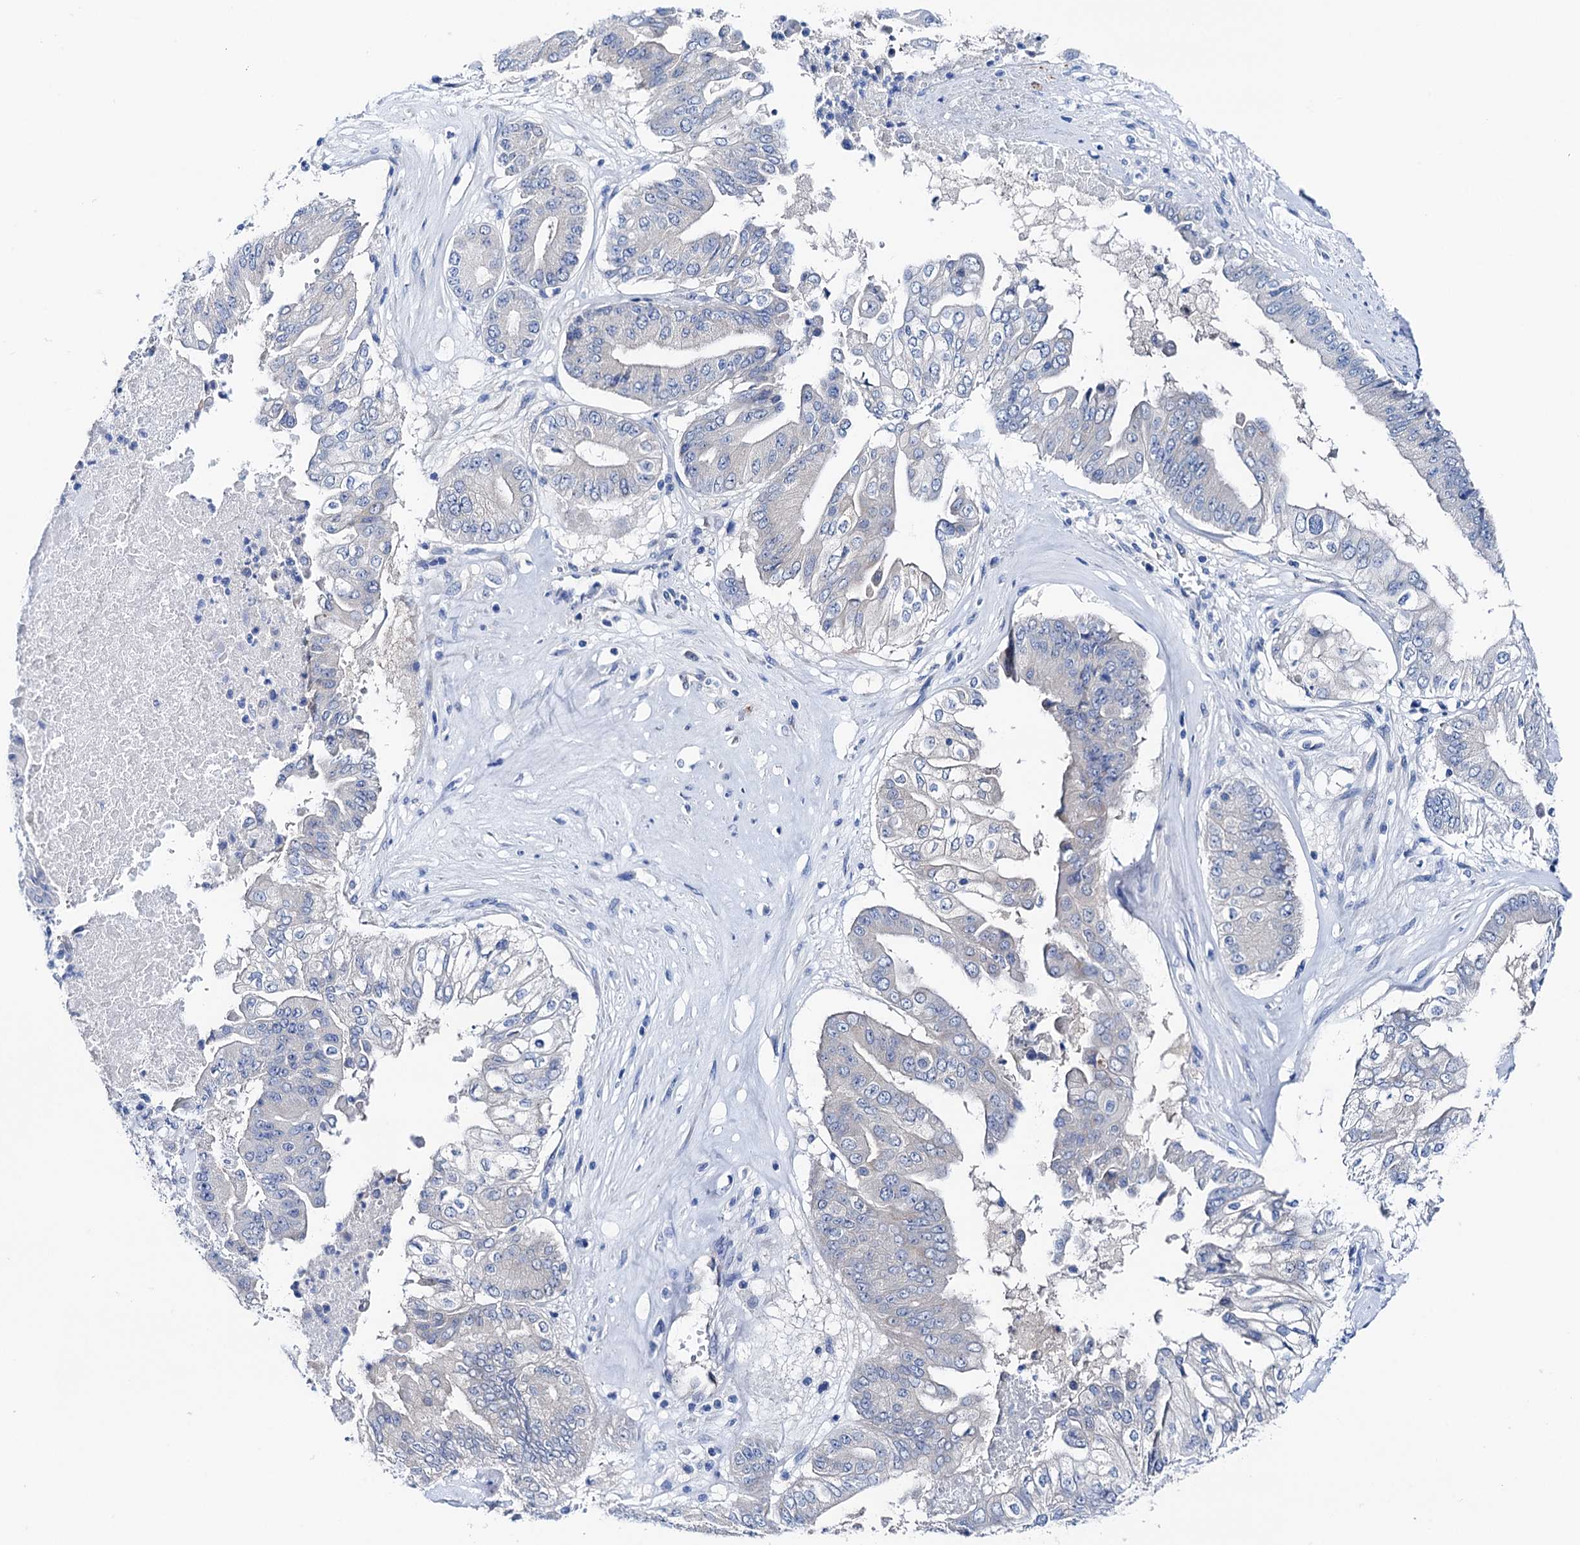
{"staining": {"intensity": "negative", "quantity": "none", "location": "none"}, "tissue": "pancreatic cancer", "cell_type": "Tumor cells", "image_type": "cancer", "snomed": [{"axis": "morphology", "description": "Adenocarcinoma, NOS"}, {"axis": "topography", "description": "Pancreas"}], "caption": "Tumor cells are negative for brown protein staining in pancreatic cancer (adenocarcinoma). (Stains: DAB (3,3'-diaminobenzidine) IHC with hematoxylin counter stain, Microscopy: brightfield microscopy at high magnification).", "gene": "SHROOM1", "patient": {"sex": "female", "age": 77}}